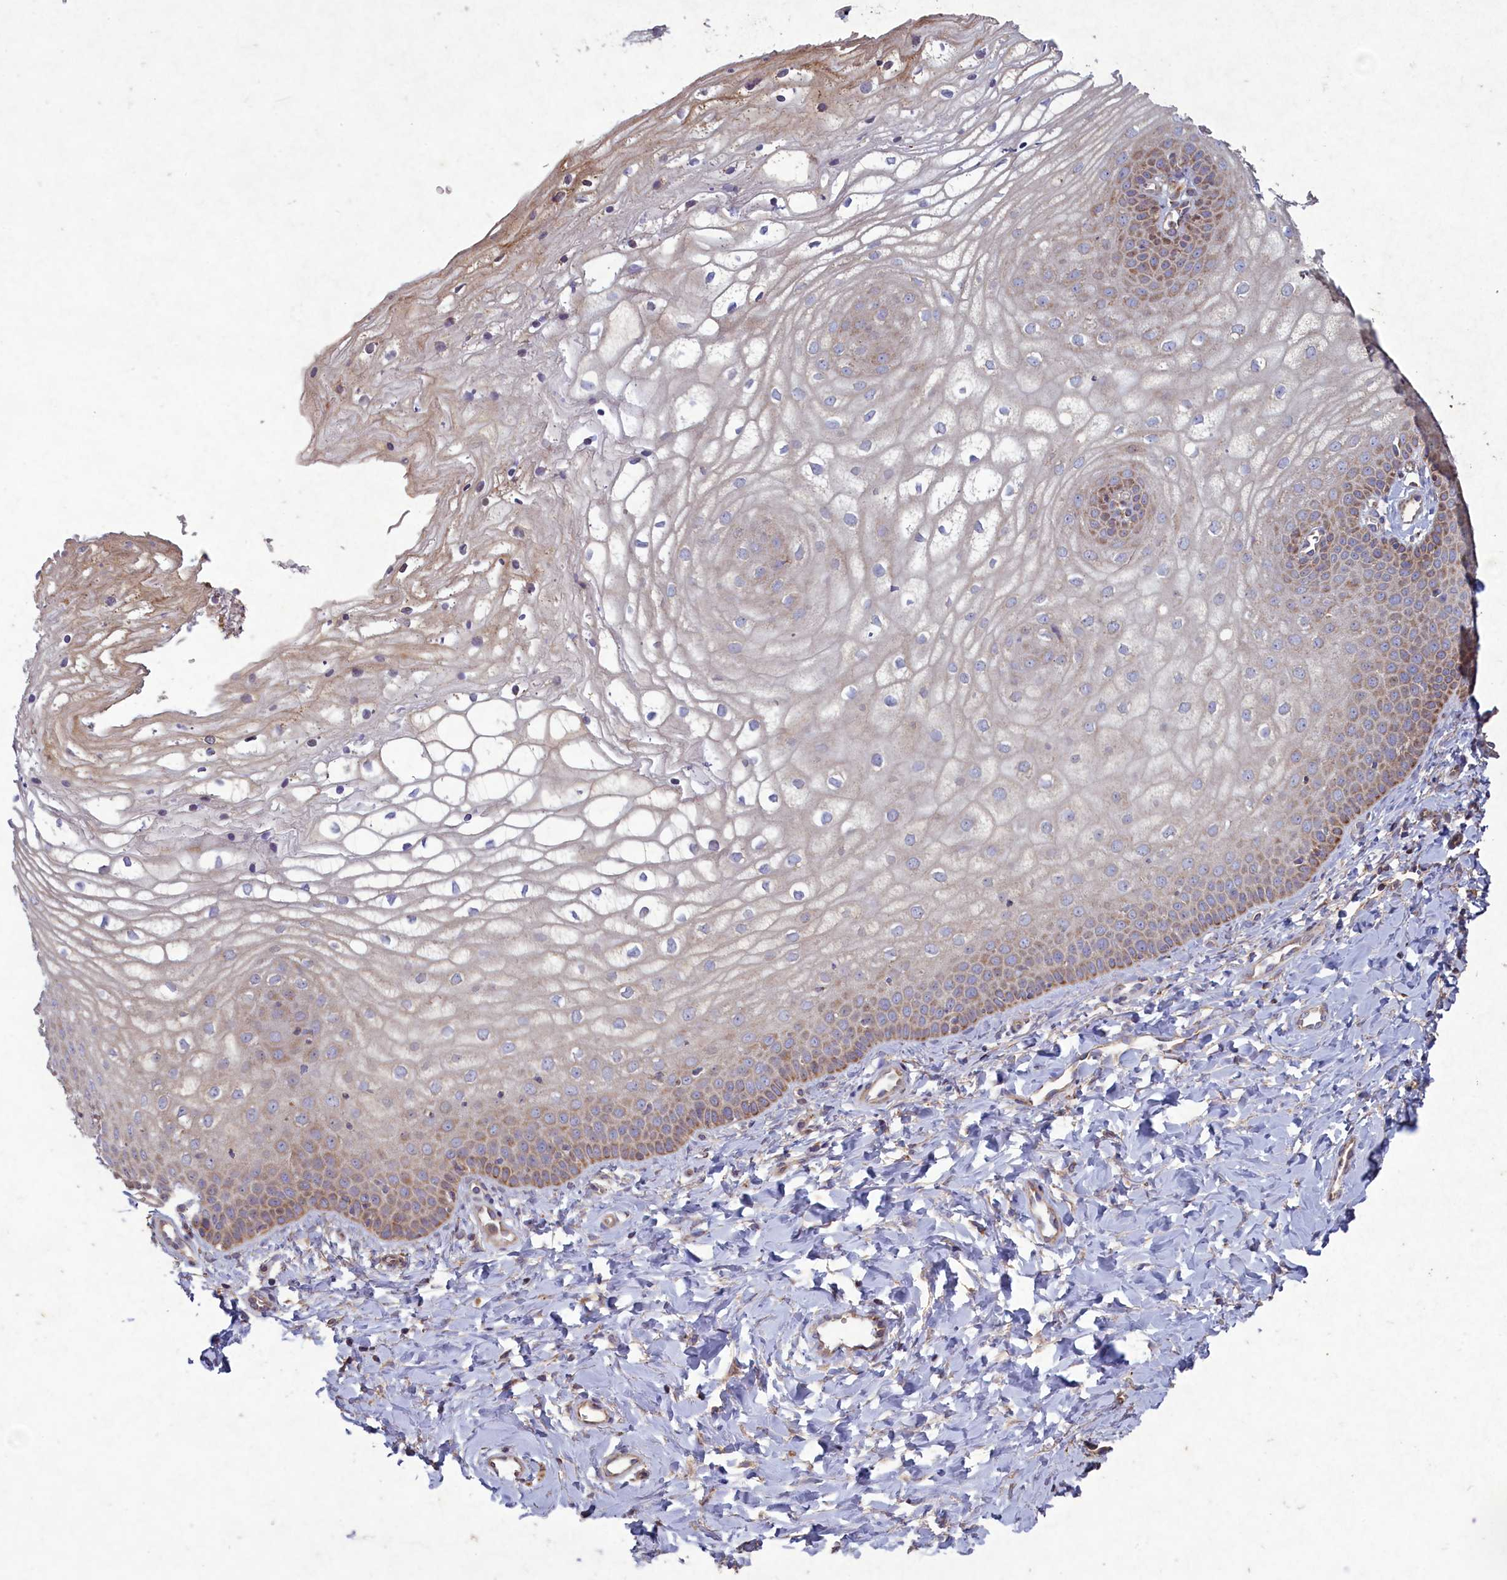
{"staining": {"intensity": "moderate", "quantity": "<25%", "location": "cytoplasmic/membranous"}, "tissue": "vagina", "cell_type": "Squamous epithelial cells", "image_type": "normal", "snomed": [{"axis": "morphology", "description": "Normal tissue, NOS"}, {"axis": "topography", "description": "Vagina"}], "caption": "Brown immunohistochemical staining in unremarkable vagina demonstrates moderate cytoplasmic/membranous positivity in about <25% of squamous epithelial cells. (DAB (3,3'-diaminobenzidine) = brown stain, brightfield microscopy at high magnification).", "gene": "CIAO2B", "patient": {"sex": "female", "age": 68}}